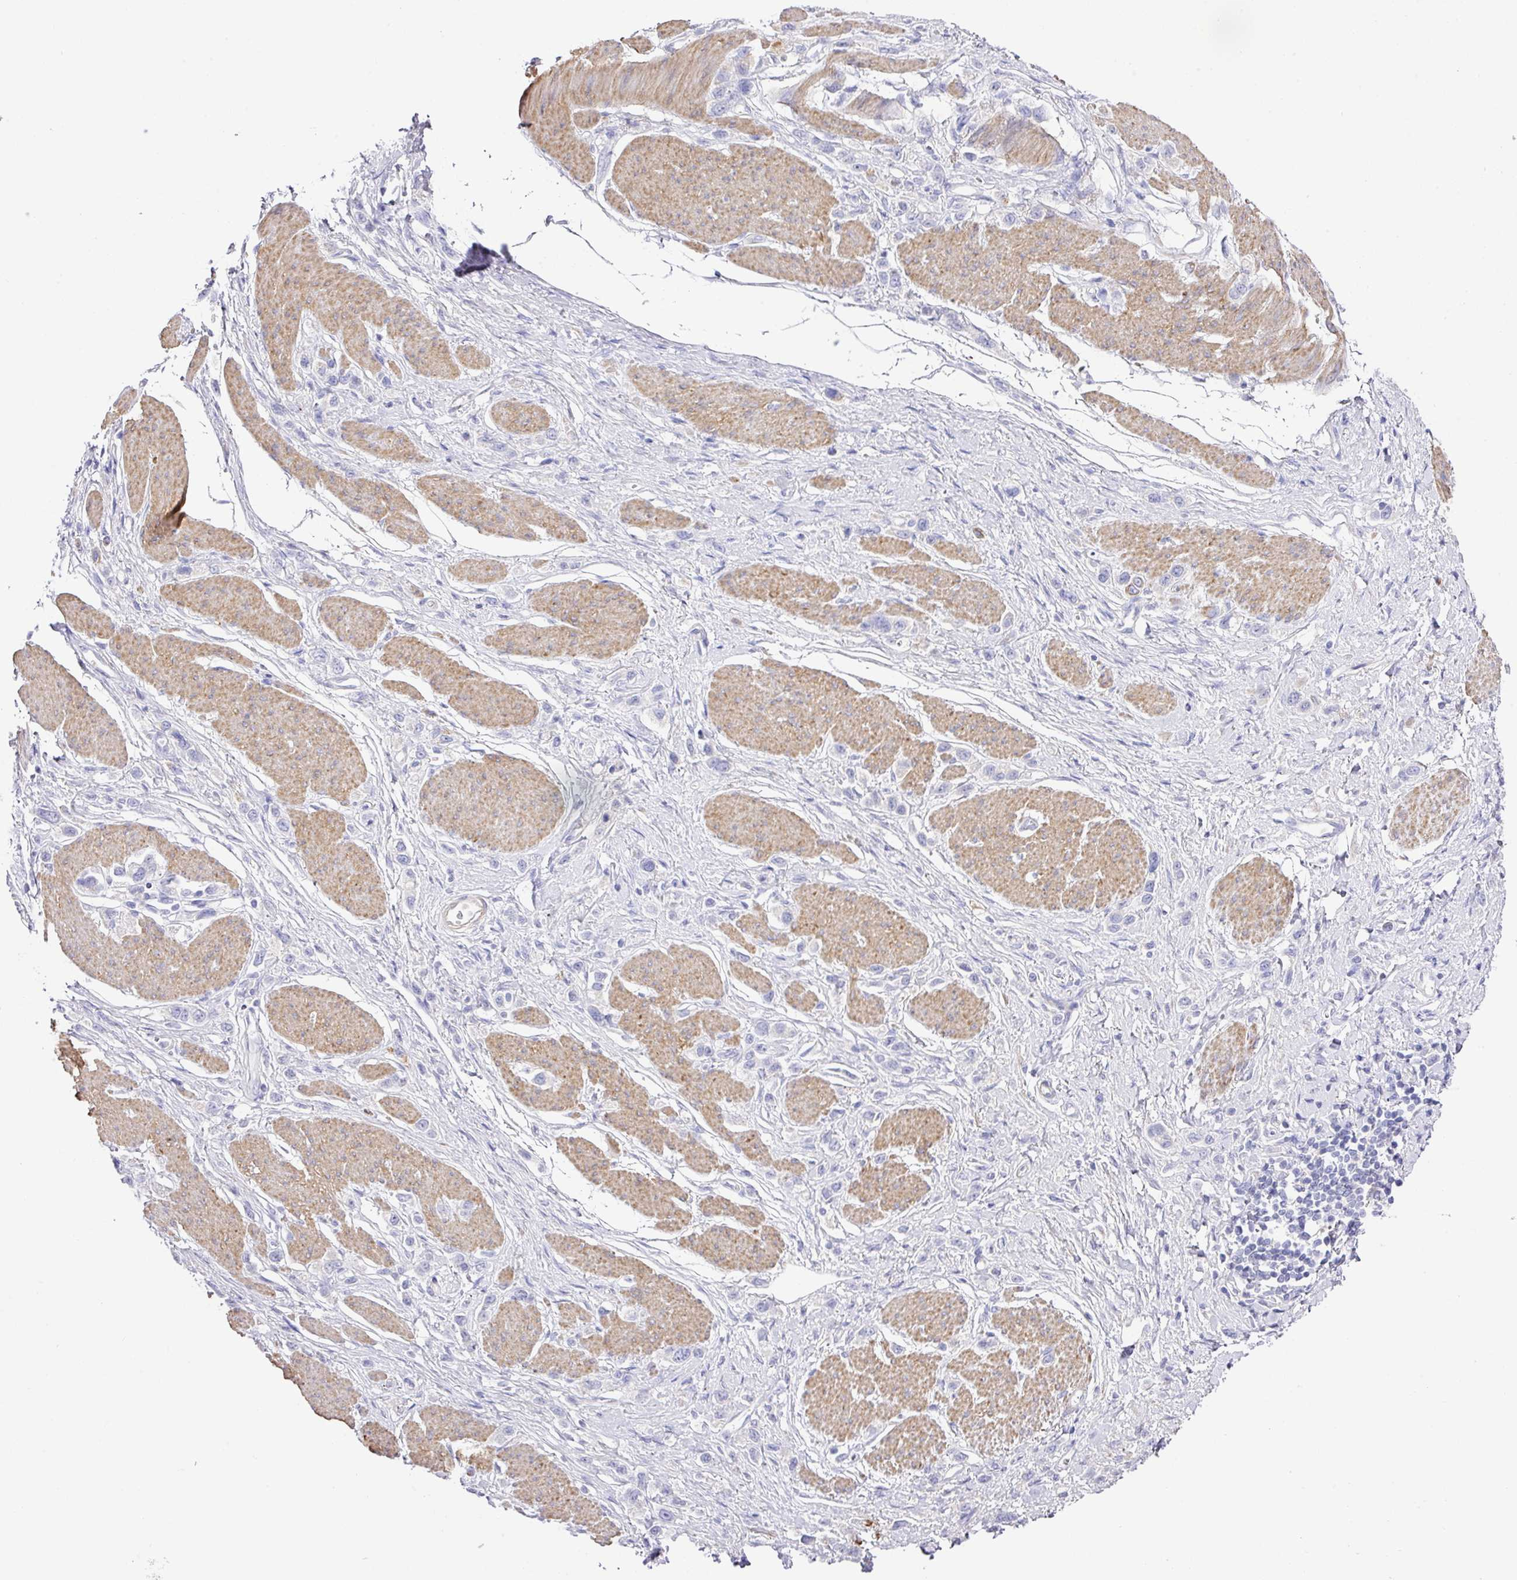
{"staining": {"intensity": "negative", "quantity": "none", "location": "none"}, "tissue": "stomach cancer", "cell_type": "Tumor cells", "image_type": "cancer", "snomed": [{"axis": "morphology", "description": "Adenocarcinoma, NOS"}, {"axis": "topography", "description": "Stomach"}], "caption": "Image shows no significant protein staining in tumor cells of stomach adenocarcinoma.", "gene": "TARM1", "patient": {"sex": "female", "age": 65}}